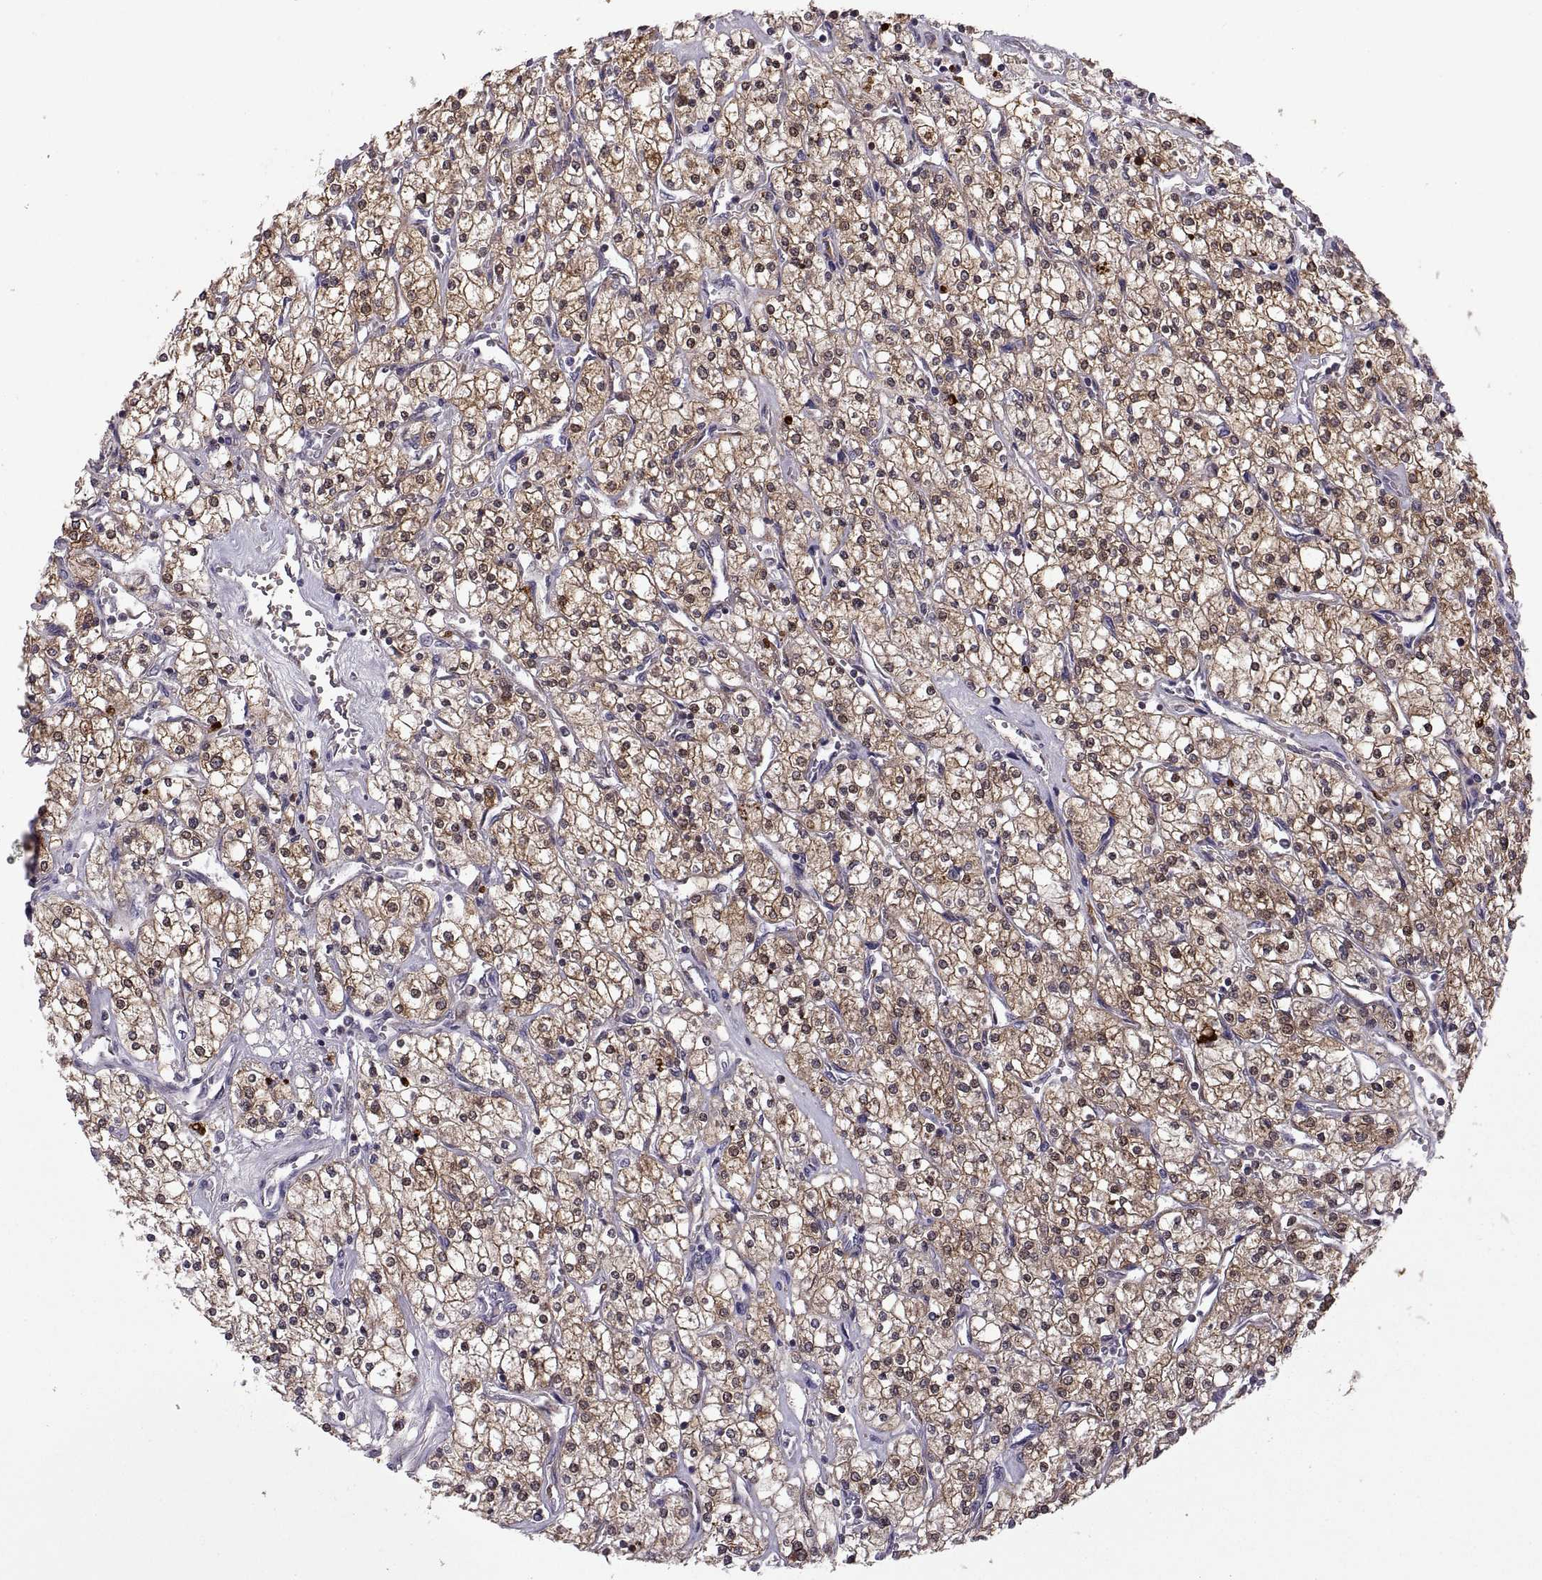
{"staining": {"intensity": "moderate", "quantity": ">75%", "location": "cytoplasmic/membranous"}, "tissue": "renal cancer", "cell_type": "Tumor cells", "image_type": "cancer", "snomed": [{"axis": "morphology", "description": "Adenocarcinoma, NOS"}, {"axis": "topography", "description": "Kidney"}], "caption": "Protein expression analysis of human renal cancer reveals moderate cytoplasmic/membranous positivity in approximately >75% of tumor cells.", "gene": "EZR", "patient": {"sex": "male", "age": 80}}